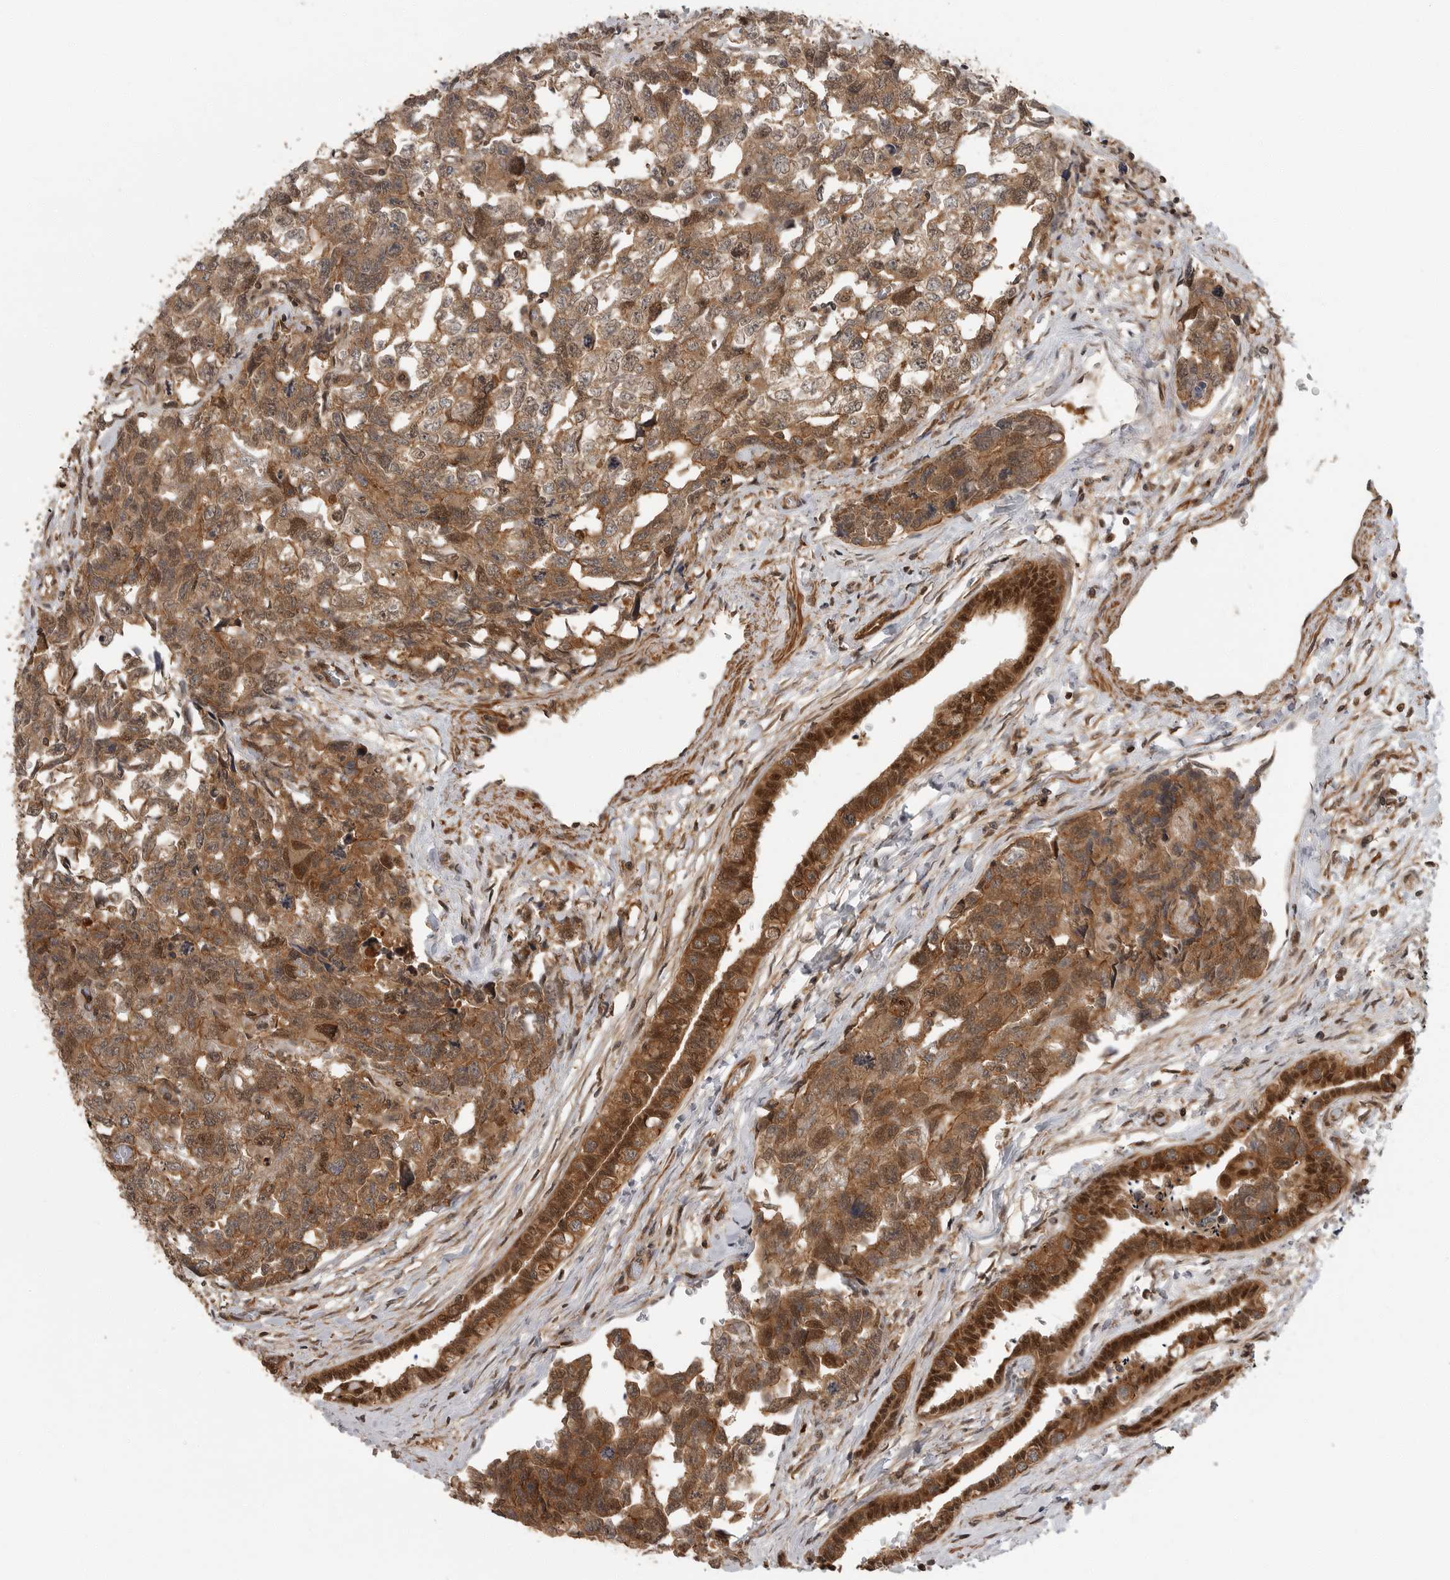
{"staining": {"intensity": "moderate", "quantity": ">75%", "location": "cytoplasmic/membranous,nuclear"}, "tissue": "testis cancer", "cell_type": "Tumor cells", "image_type": "cancer", "snomed": [{"axis": "morphology", "description": "Carcinoma, Embryonal, NOS"}, {"axis": "topography", "description": "Testis"}], "caption": "Immunohistochemistry micrograph of neoplastic tissue: testis cancer stained using immunohistochemistry (IHC) demonstrates medium levels of moderate protein expression localized specifically in the cytoplasmic/membranous and nuclear of tumor cells, appearing as a cytoplasmic/membranous and nuclear brown color.", "gene": "ERN1", "patient": {"sex": "male", "age": 31}}